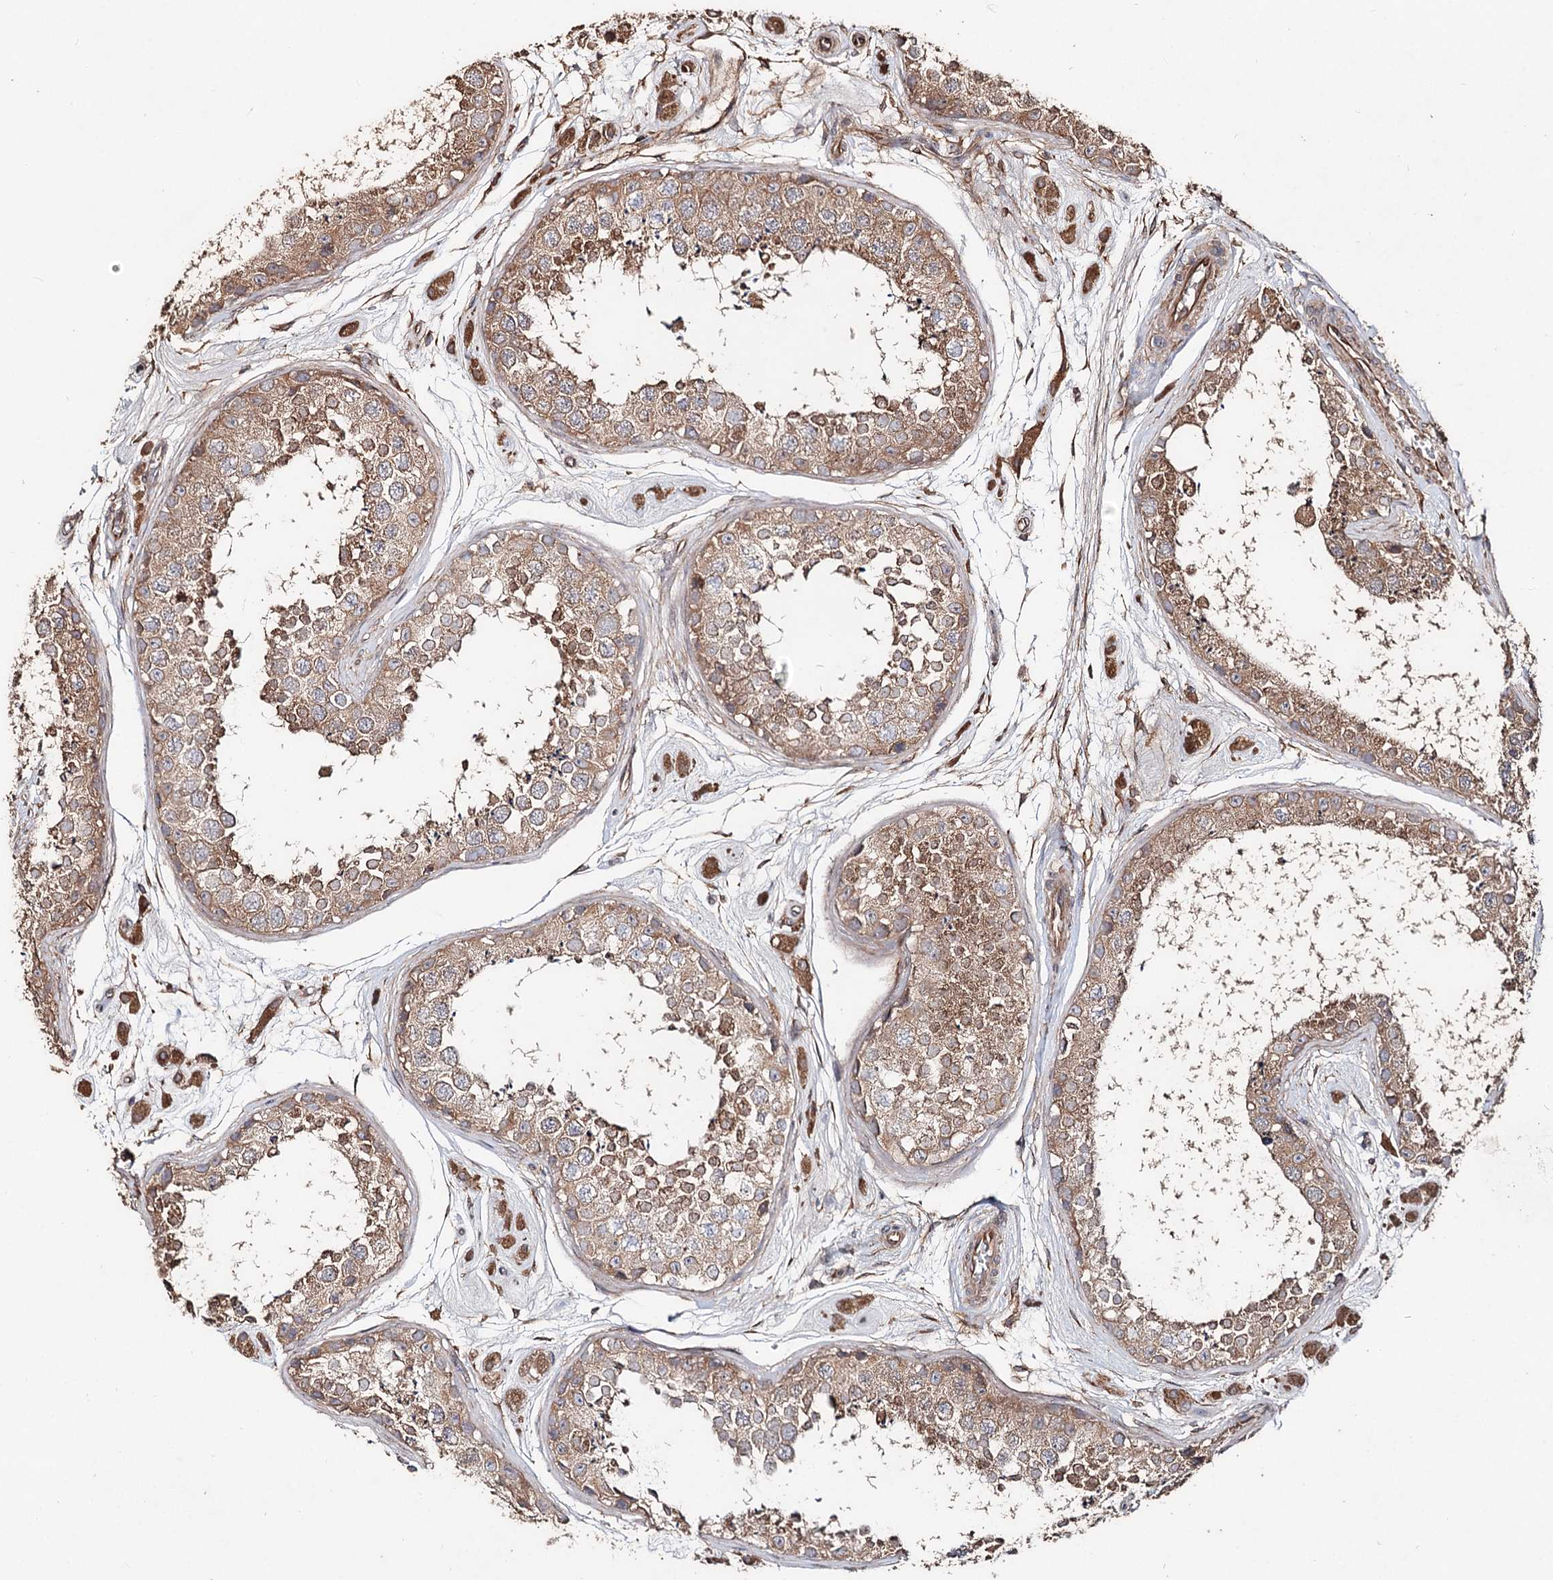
{"staining": {"intensity": "moderate", "quantity": "25%-75%", "location": "cytoplasmic/membranous"}, "tissue": "testis", "cell_type": "Cells in seminiferous ducts", "image_type": "normal", "snomed": [{"axis": "morphology", "description": "Normal tissue, NOS"}, {"axis": "topography", "description": "Testis"}], "caption": "Immunohistochemical staining of benign testis demonstrates 25%-75% levels of moderate cytoplasmic/membranous protein expression in about 25%-75% of cells in seminiferous ducts.", "gene": "SPART", "patient": {"sex": "male", "age": 25}}